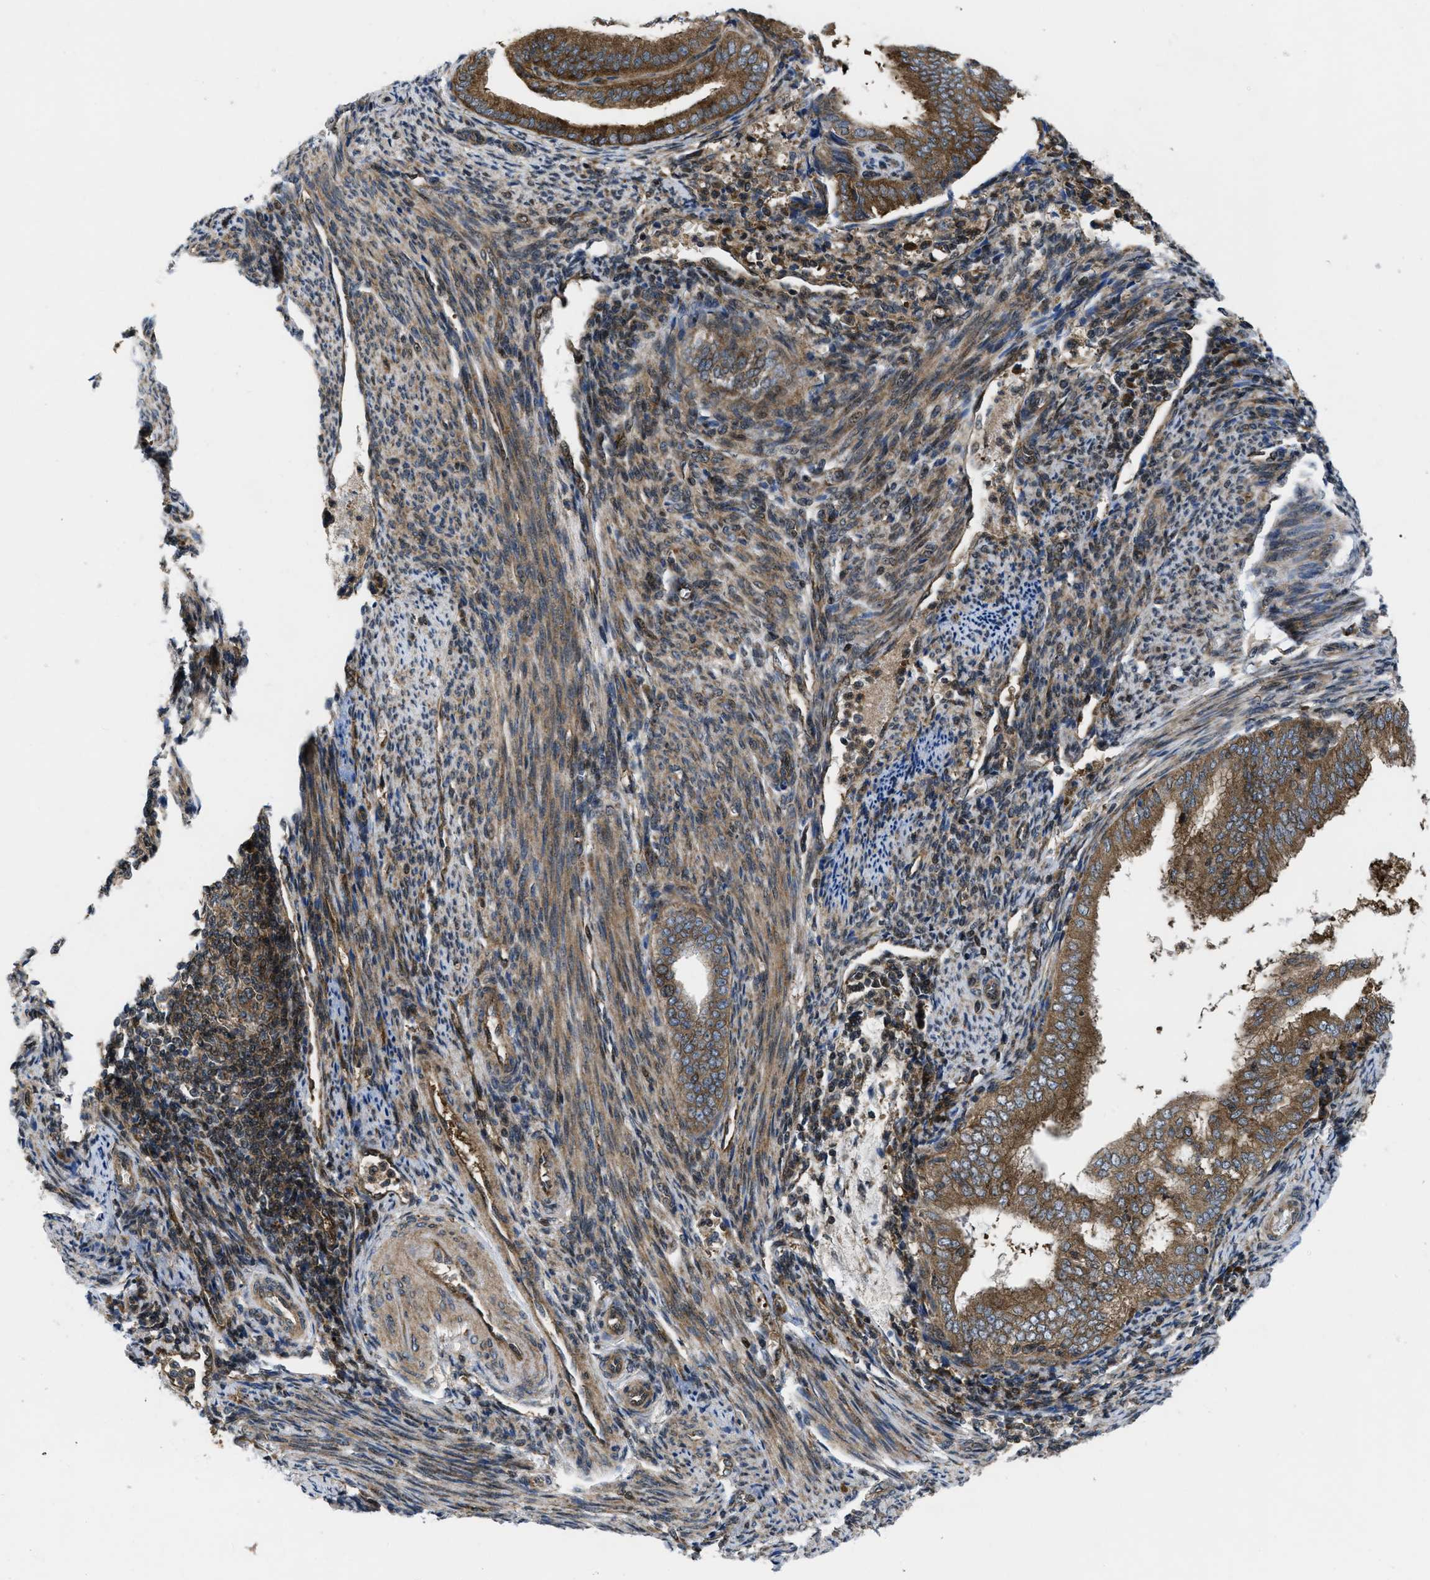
{"staining": {"intensity": "moderate", "quantity": ">75%", "location": "cytoplasmic/membranous"}, "tissue": "endometrial cancer", "cell_type": "Tumor cells", "image_type": "cancer", "snomed": [{"axis": "morphology", "description": "Adenocarcinoma, NOS"}, {"axis": "topography", "description": "Endometrium"}], "caption": "Tumor cells reveal medium levels of moderate cytoplasmic/membranous expression in about >75% of cells in endometrial adenocarcinoma.", "gene": "PPP2CB", "patient": {"sex": "female", "age": 58}}